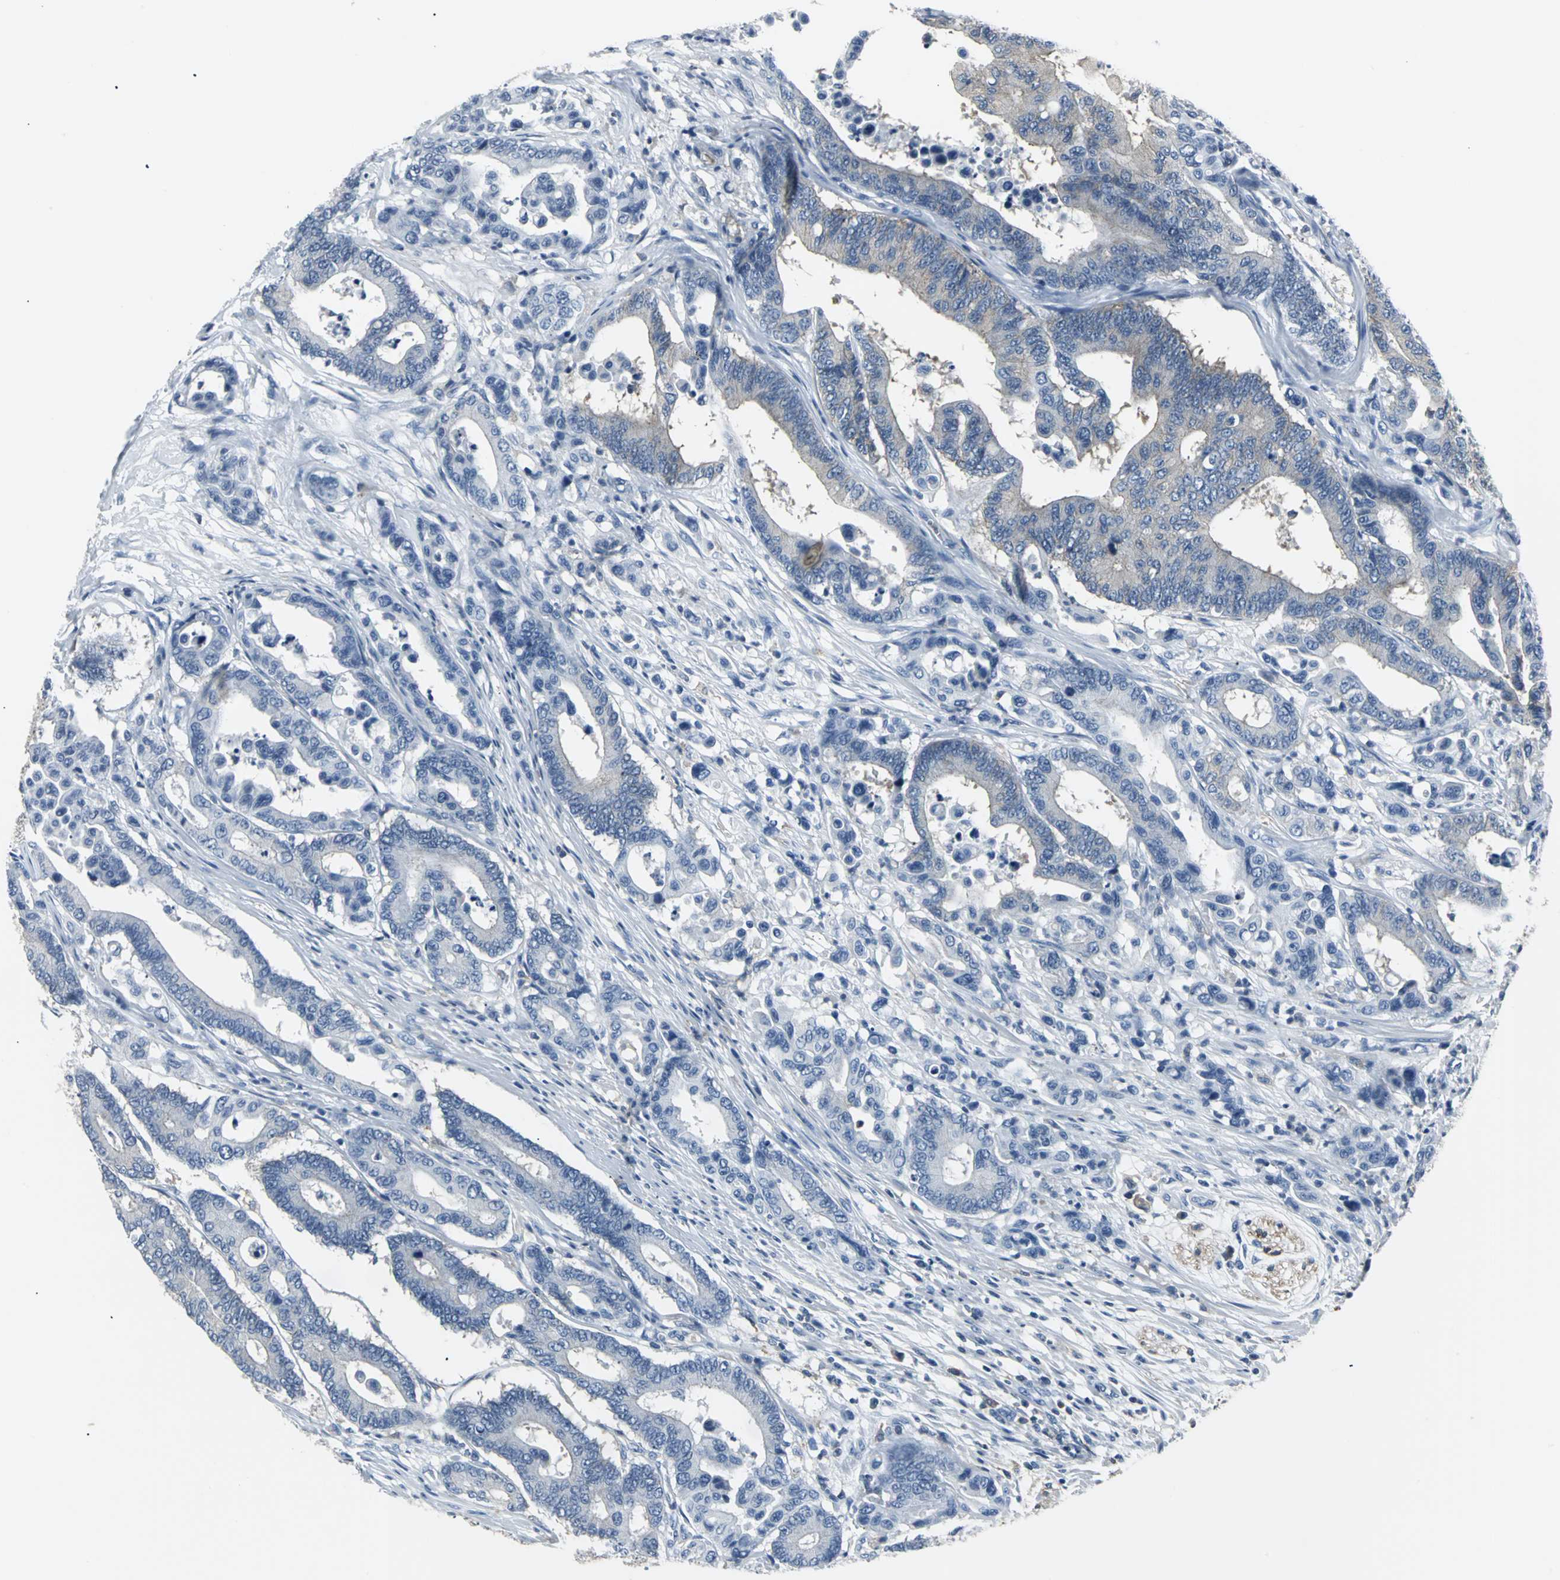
{"staining": {"intensity": "weak", "quantity": "25%-75%", "location": "cytoplasmic/membranous"}, "tissue": "colorectal cancer", "cell_type": "Tumor cells", "image_type": "cancer", "snomed": [{"axis": "morphology", "description": "Normal tissue, NOS"}, {"axis": "morphology", "description": "Adenocarcinoma, NOS"}, {"axis": "topography", "description": "Colon"}], "caption": "Colorectal cancer (adenocarcinoma) stained for a protein (brown) exhibits weak cytoplasmic/membranous positive positivity in approximately 25%-75% of tumor cells.", "gene": "IQGAP2", "patient": {"sex": "male", "age": 82}}